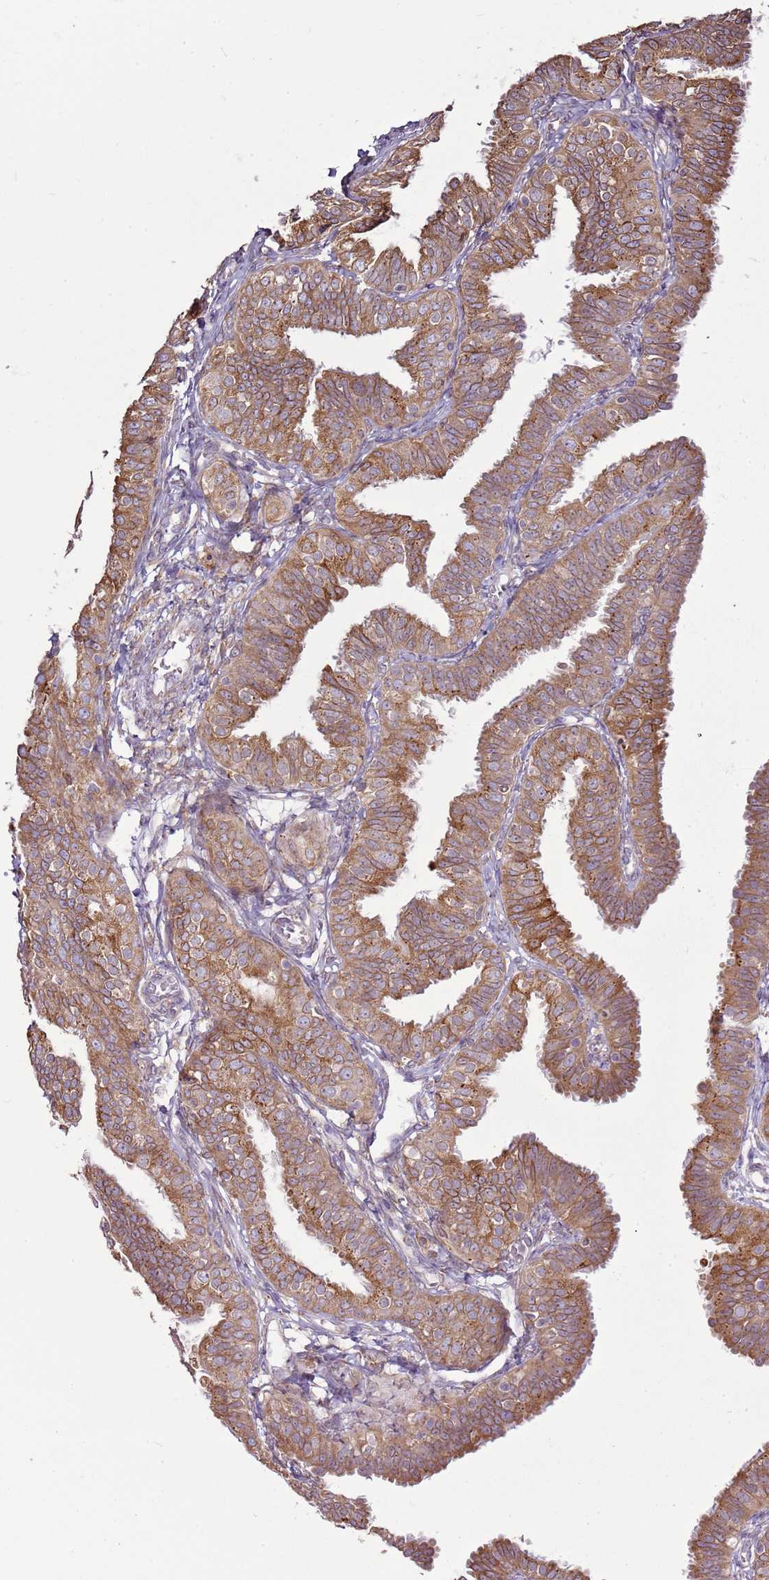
{"staining": {"intensity": "moderate", "quantity": ">75%", "location": "cytoplasmic/membranous"}, "tissue": "fallopian tube", "cell_type": "Glandular cells", "image_type": "normal", "snomed": [{"axis": "morphology", "description": "Normal tissue, NOS"}, {"axis": "topography", "description": "Fallopian tube"}], "caption": "Brown immunohistochemical staining in unremarkable fallopian tube exhibits moderate cytoplasmic/membranous expression in approximately >75% of glandular cells. The staining was performed using DAB to visualize the protein expression in brown, while the nuclei were stained in blue with hematoxylin (Magnification: 20x).", "gene": "TMED10", "patient": {"sex": "female", "age": 35}}